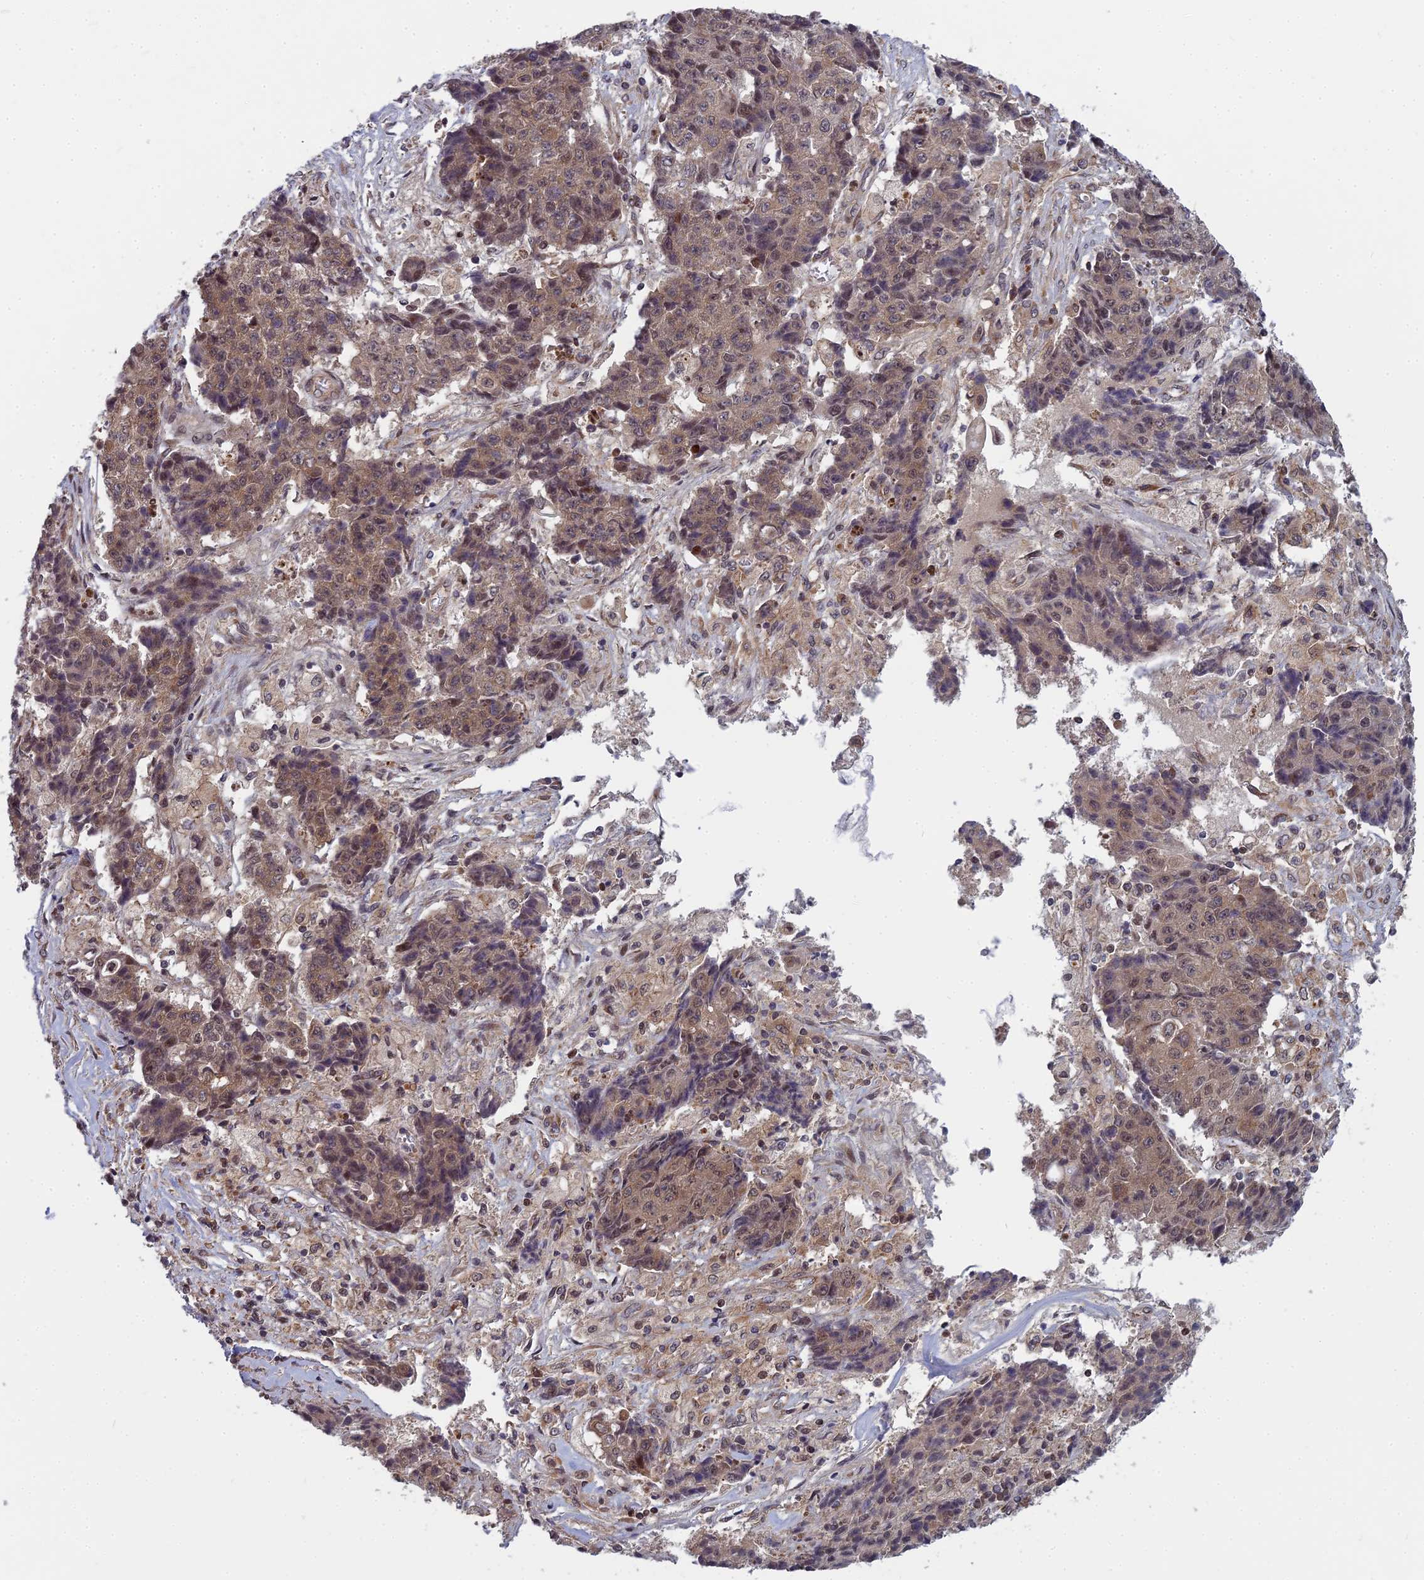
{"staining": {"intensity": "moderate", "quantity": "25%-75%", "location": "cytoplasmic/membranous,nuclear"}, "tissue": "ovarian cancer", "cell_type": "Tumor cells", "image_type": "cancer", "snomed": [{"axis": "morphology", "description": "Carcinoma, endometroid"}, {"axis": "topography", "description": "Ovary"}], "caption": "Human endometroid carcinoma (ovarian) stained with a protein marker shows moderate staining in tumor cells.", "gene": "COMMD2", "patient": {"sex": "female", "age": 42}}